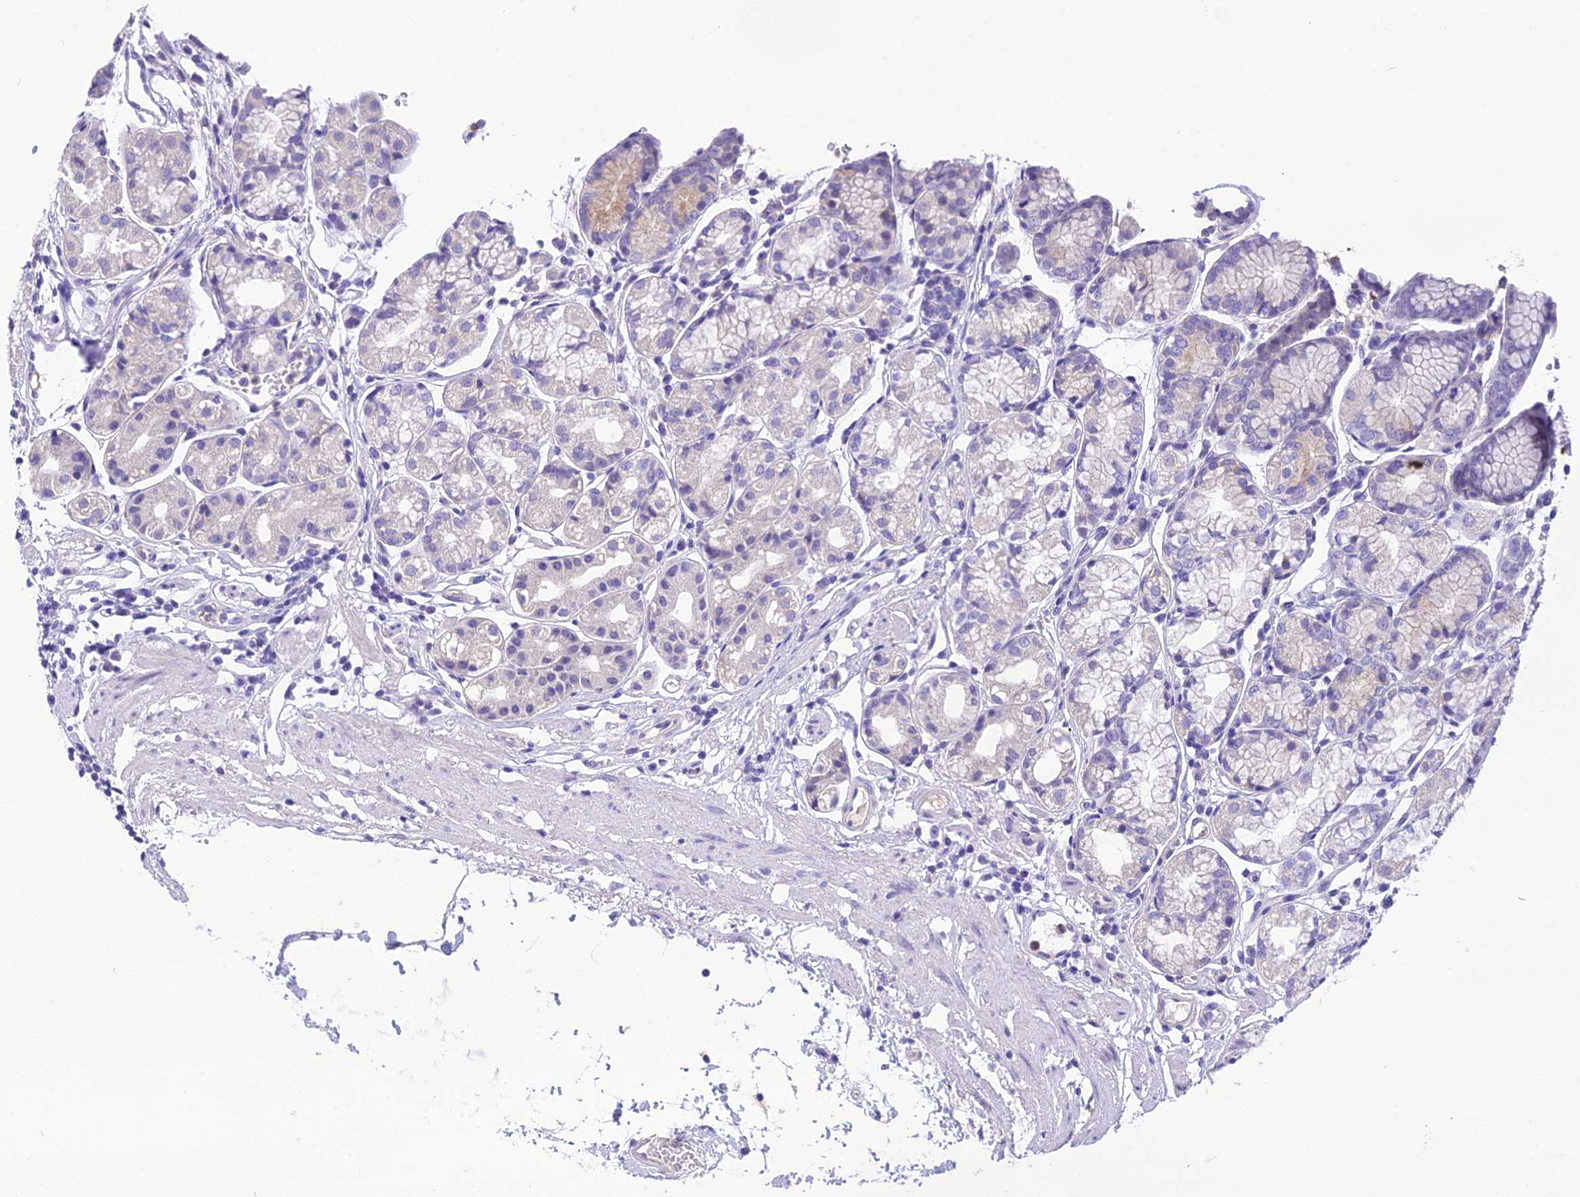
{"staining": {"intensity": "weak", "quantity": "<25%", "location": "cytoplasmic/membranous"}, "tissue": "stomach", "cell_type": "Glandular cells", "image_type": "normal", "snomed": [{"axis": "morphology", "description": "Normal tissue, NOS"}, {"axis": "topography", "description": "Stomach"}], "caption": "IHC of benign human stomach exhibits no expression in glandular cells. (Brightfield microscopy of DAB (3,3'-diaminobenzidine) IHC at high magnification).", "gene": "KIAA0408", "patient": {"sex": "female", "age": 57}}